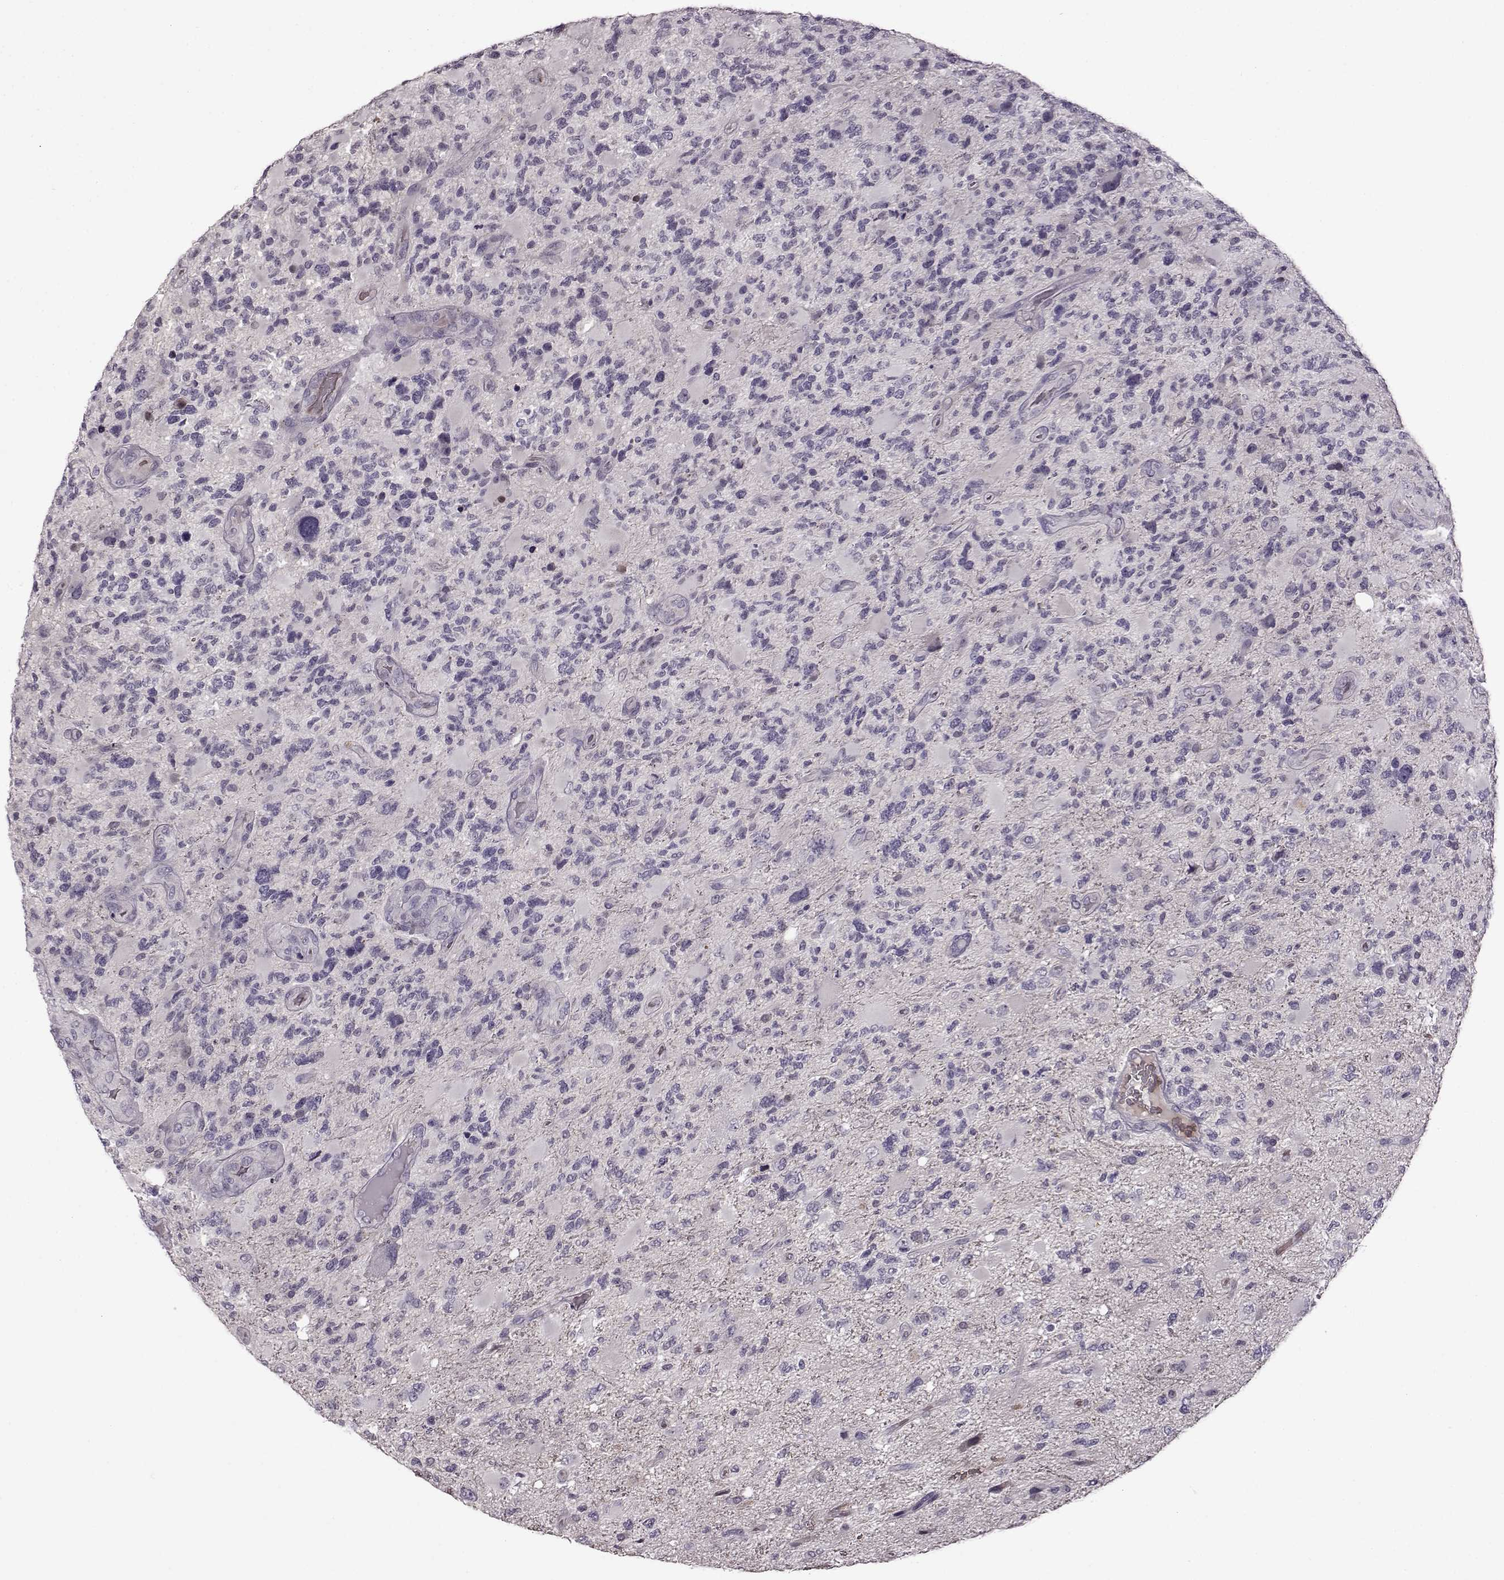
{"staining": {"intensity": "negative", "quantity": "none", "location": "none"}, "tissue": "glioma", "cell_type": "Tumor cells", "image_type": "cancer", "snomed": [{"axis": "morphology", "description": "Glioma, malignant, High grade"}, {"axis": "topography", "description": "Brain"}], "caption": "Immunohistochemistry (IHC) histopathology image of neoplastic tissue: human glioma stained with DAB exhibits no significant protein positivity in tumor cells. (DAB immunohistochemistry visualized using brightfield microscopy, high magnification).", "gene": "CNGA3", "patient": {"sex": "female", "age": 71}}